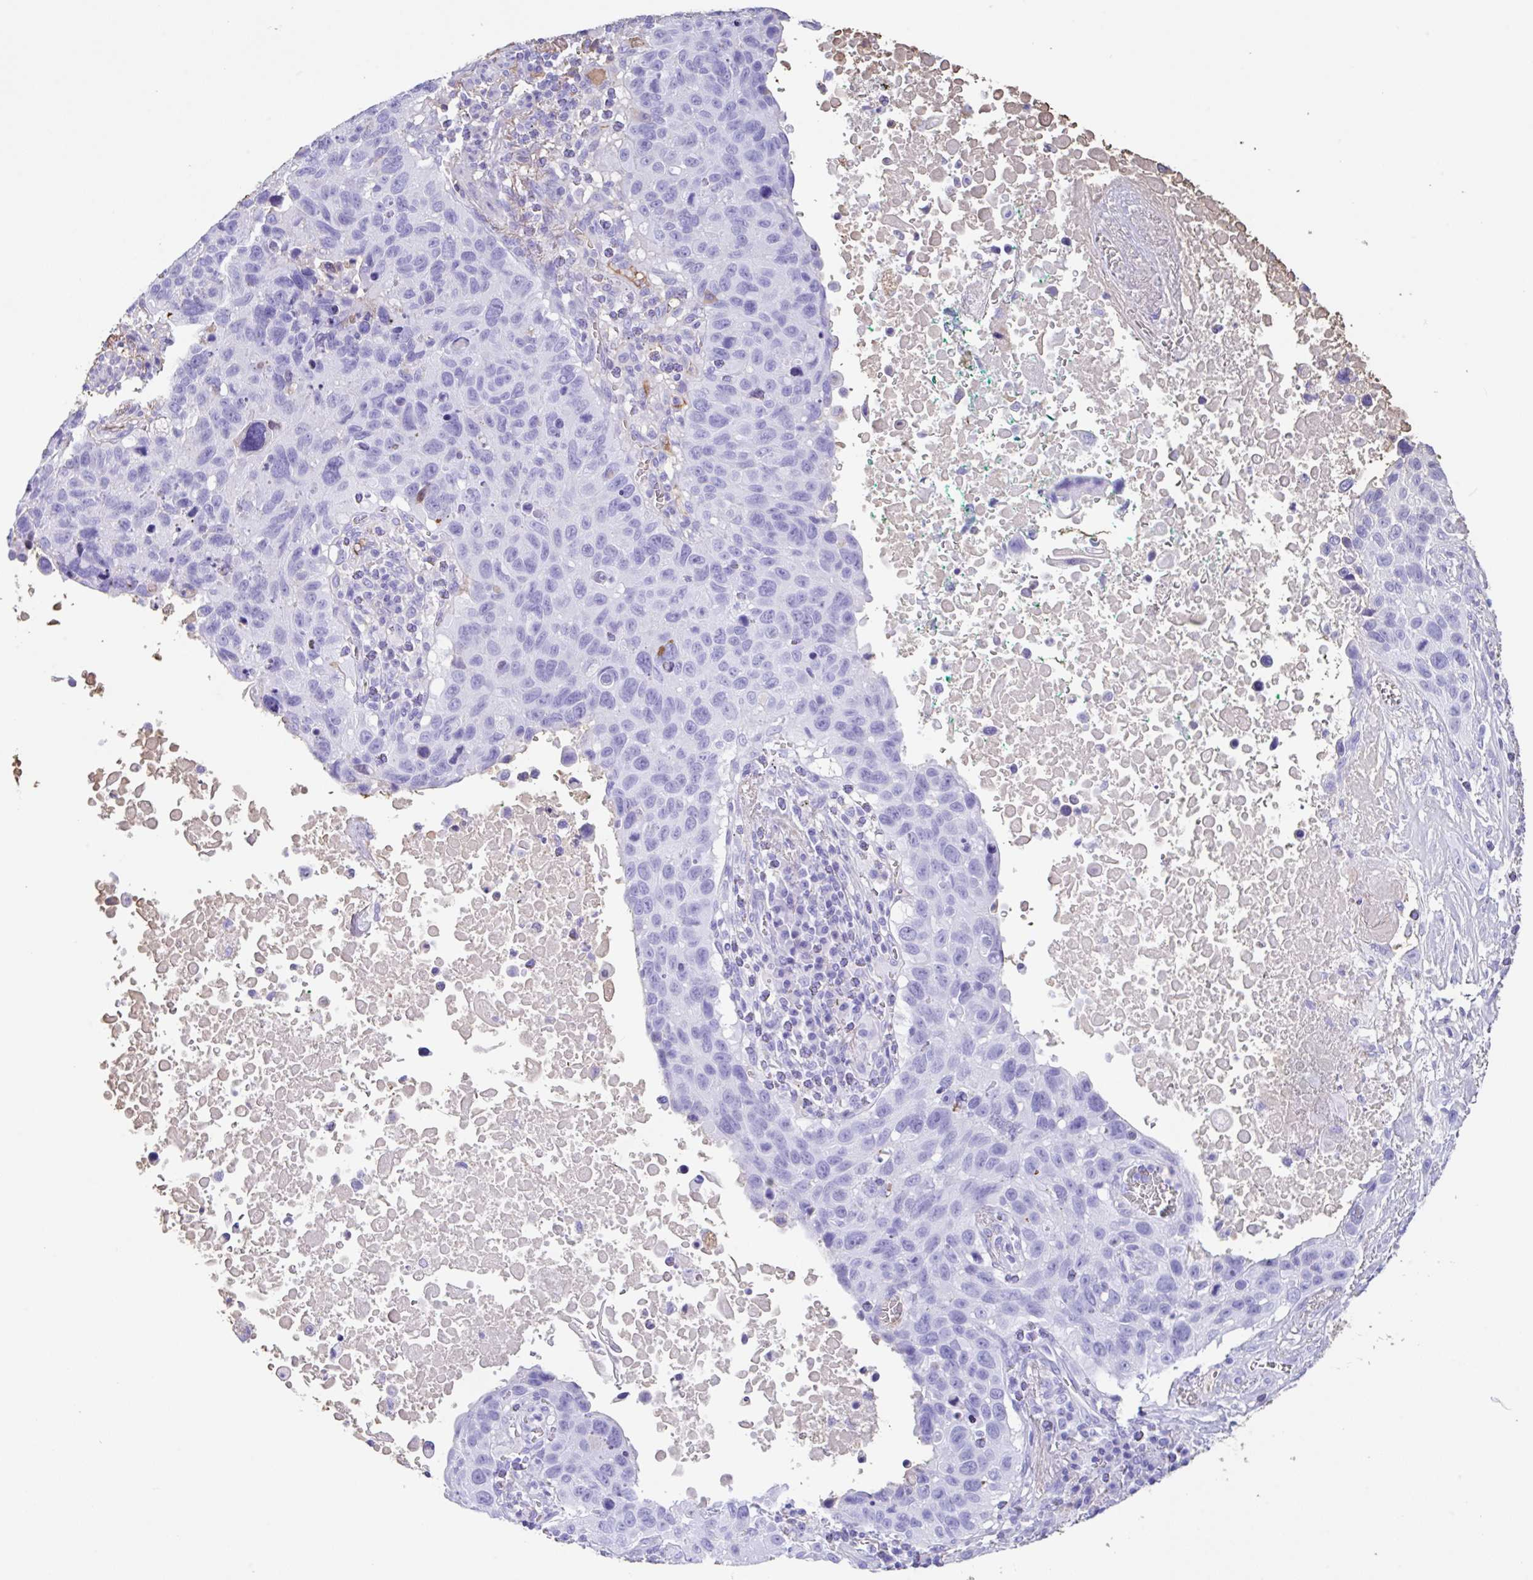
{"staining": {"intensity": "negative", "quantity": "none", "location": "none"}, "tissue": "lung cancer", "cell_type": "Tumor cells", "image_type": "cancer", "snomed": [{"axis": "morphology", "description": "Squamous cell carcinoma, NOS"}, {"axis": "topography", "description": "Lung"}], "caption": "A high-resolution histopathology image shows immunohistochemistry (IHC) staining of lung squamous cell carcinoma, which shows no significant positivity in tumor cells.", "gene": "HOXC12", "patient": {"sex": "male", "age": 66}}